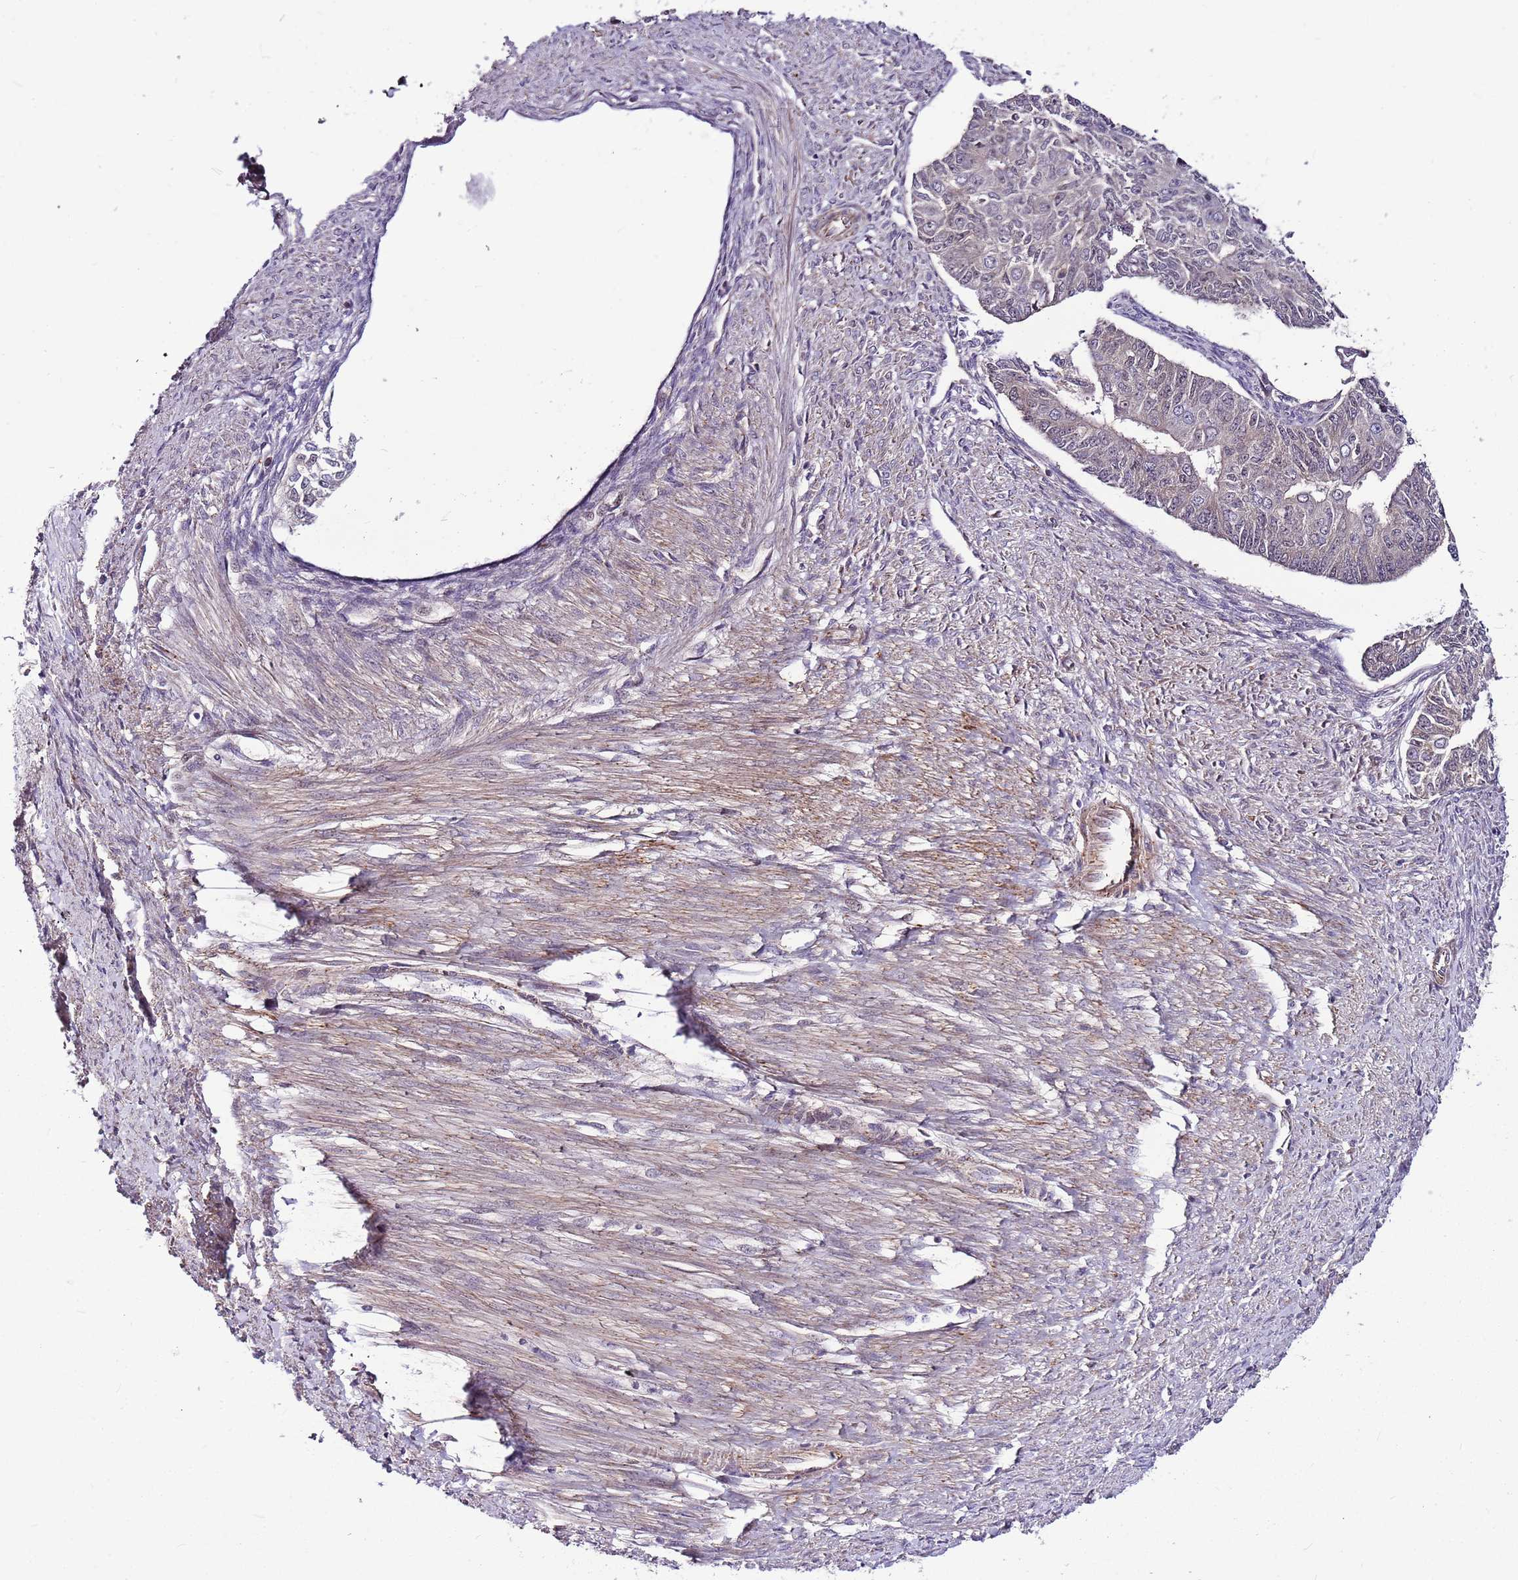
{"staining": {"intensity": "negative", "quantity": "none", "location": "none"}, "tissue": "endometrial cancer", "cell_type": "Tumor cells", "image_type": "cancer", "snomed": [{"axis": "morphology", "description": "Adenocarcinoma, NOS"}, {"axis": "topography", "description": "Endometrium"}], "caption": "Immunohistochemistry (IHC) of human endometrial adenocarcinoma exhibits no positivity in tumor cells.", "gene": "POLE3", "patient": {"sex": "female", "age": 32}}